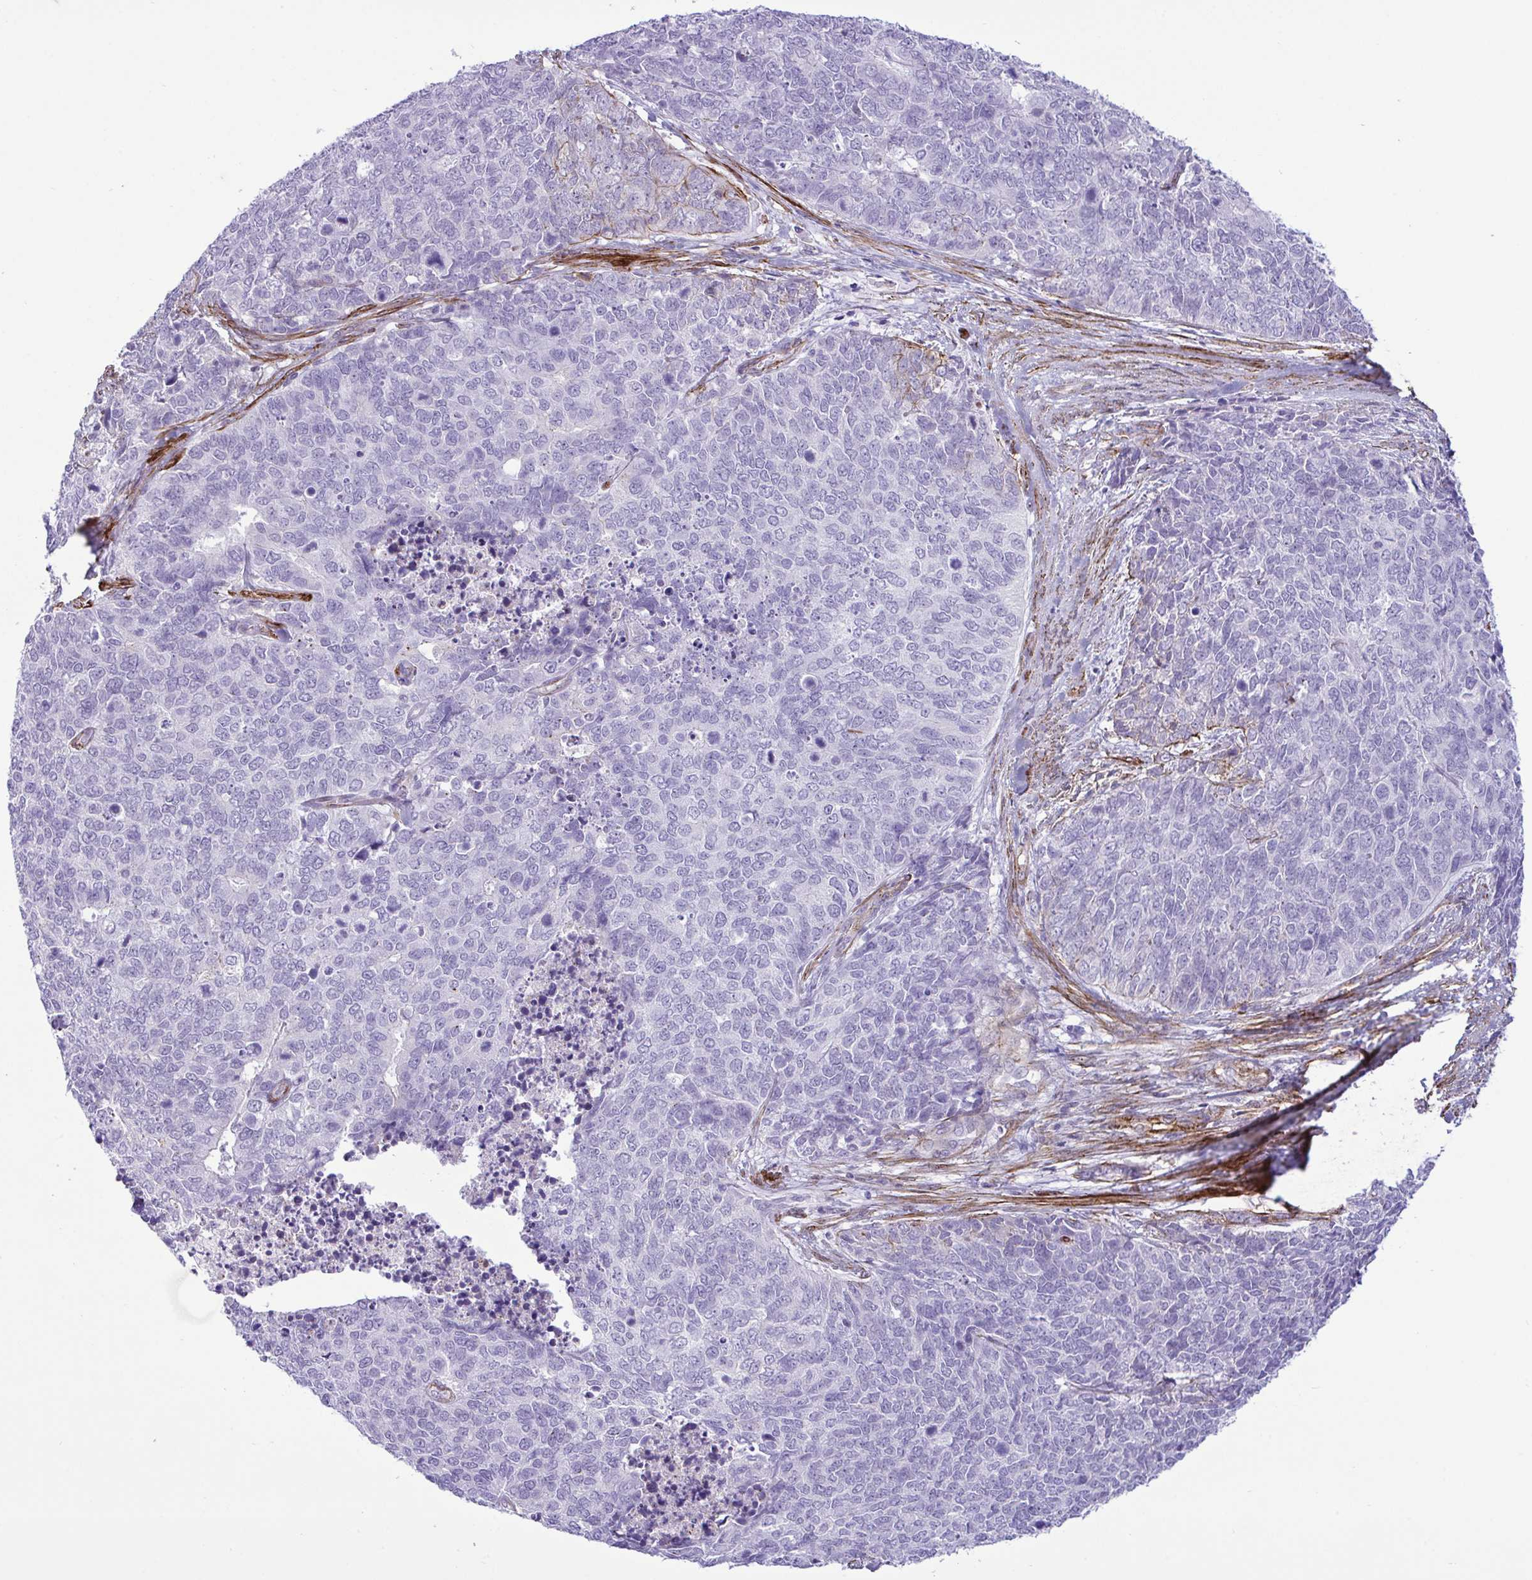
{"staining": {"intensity": "negative", "quantity": "none", "location": "none"}, "tissue": "cervical cancer", "cell_type": "Tumor cells", "image_type": "cancer", "snomed": [{"axis": "morphology", "description": "Adenocarcinoma, NOS"}, {"axis": "topography", "description": "Cervix"}], "caption": "IHC photomicrograph of cervical adenocarcinoma stained for a protein (brown), which exhibits no expression in tumor cells.", "gene": "SYNPO2L", "patient": {"sex": "female", "age": 63}}